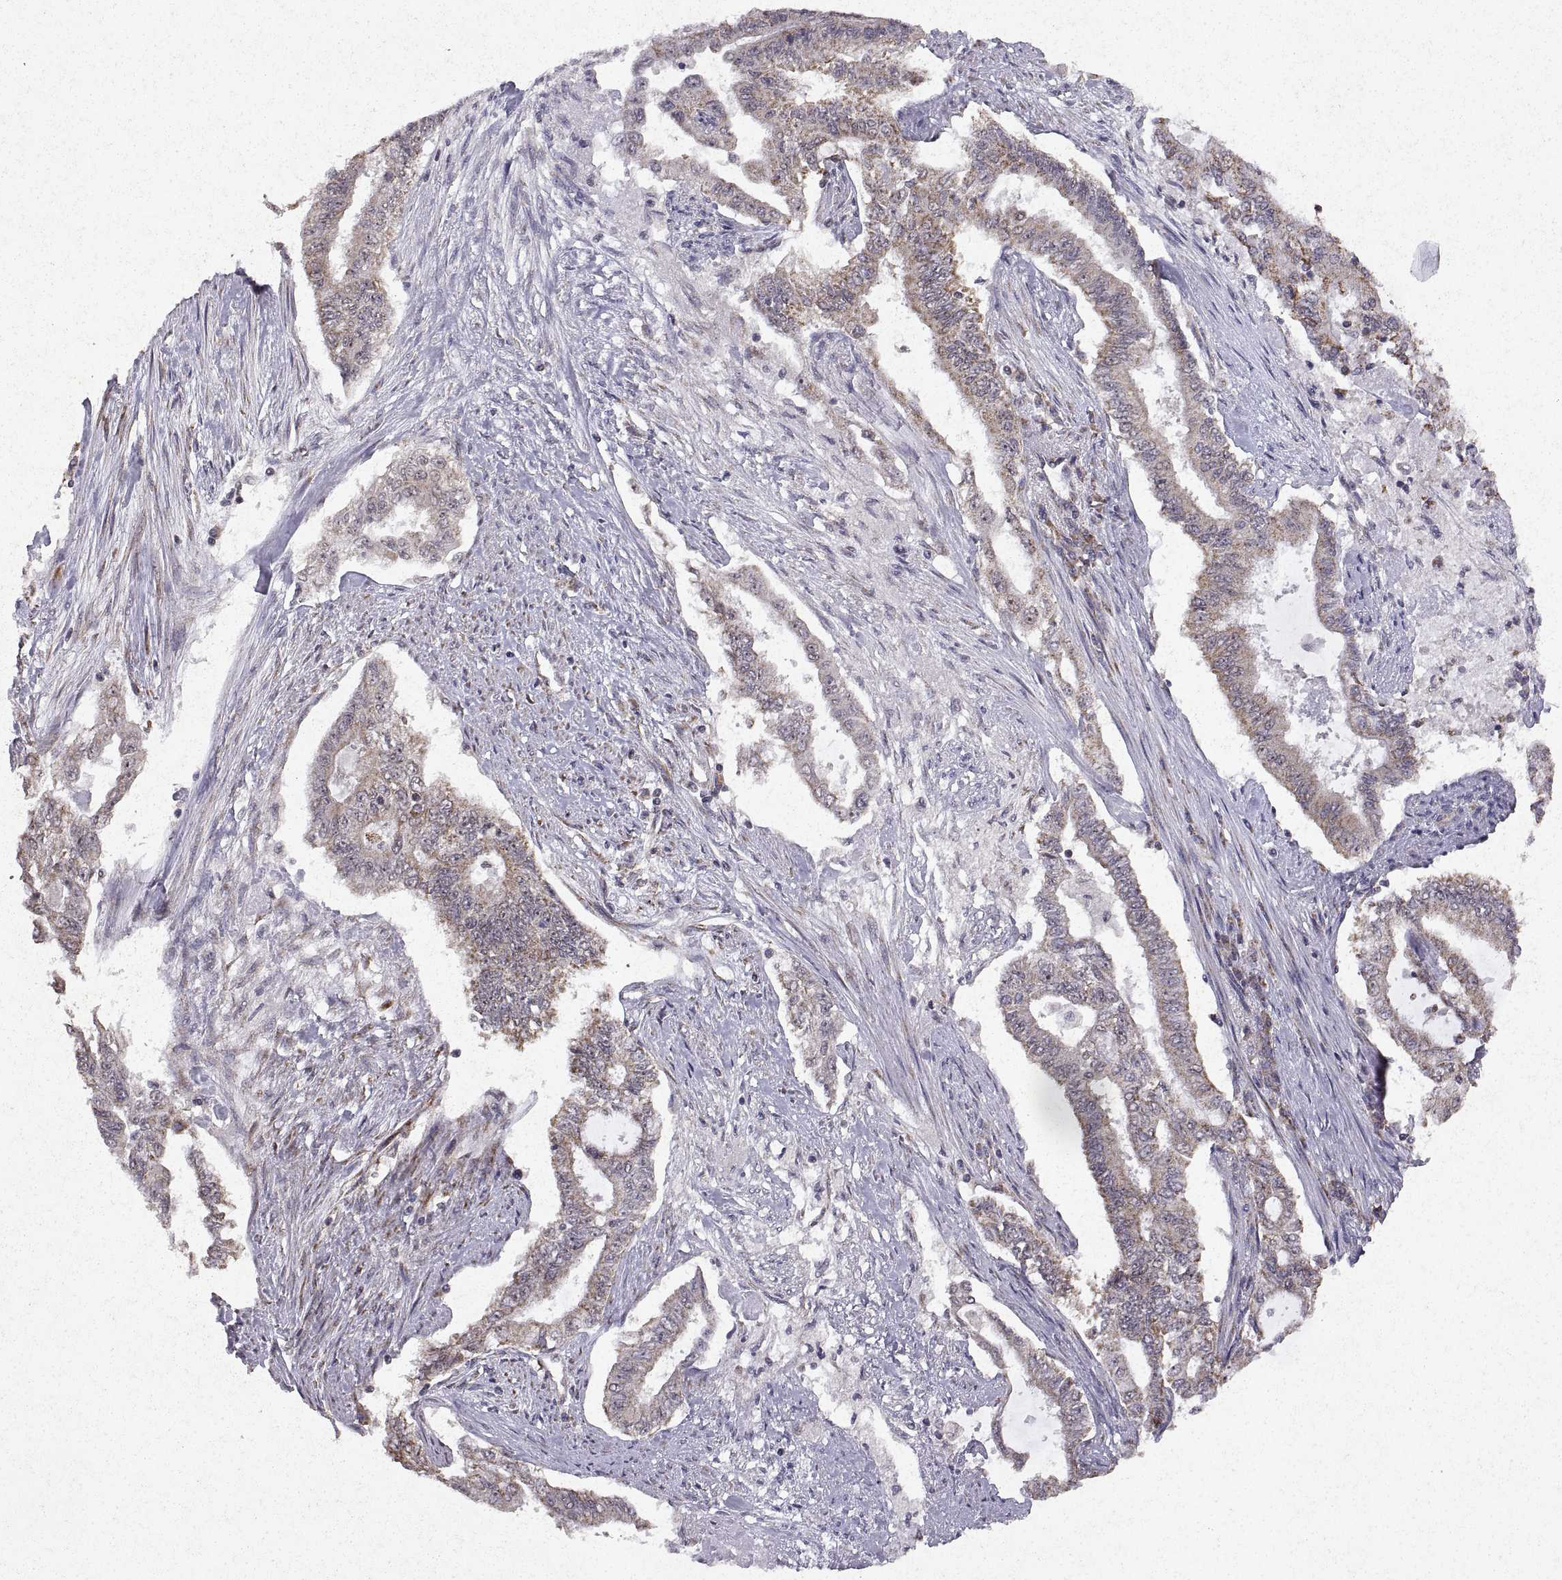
{"staining": {"intensity": "weak", "quantity": ">75%", "location": "cytoplasmic/membranous"}, "tissue": "endometrial cancer", "cell_type": "Tumor cells", "image_type": "cancer", "snomed": [{"axis": "morphology", "description": "Adenocarcinoma, NOS"}, {"axis": "topography", "description": "Uterus"}], "caption": "IHC histopathology image of human adenocarcinoma (endometrial) stained for a protein (brown), which shows low levels of weak cytoplasmic/membranous staining in about >75% of tumor cells.", "gene": "MANBAL", "patient": {"sex": "female", "age": 59}}